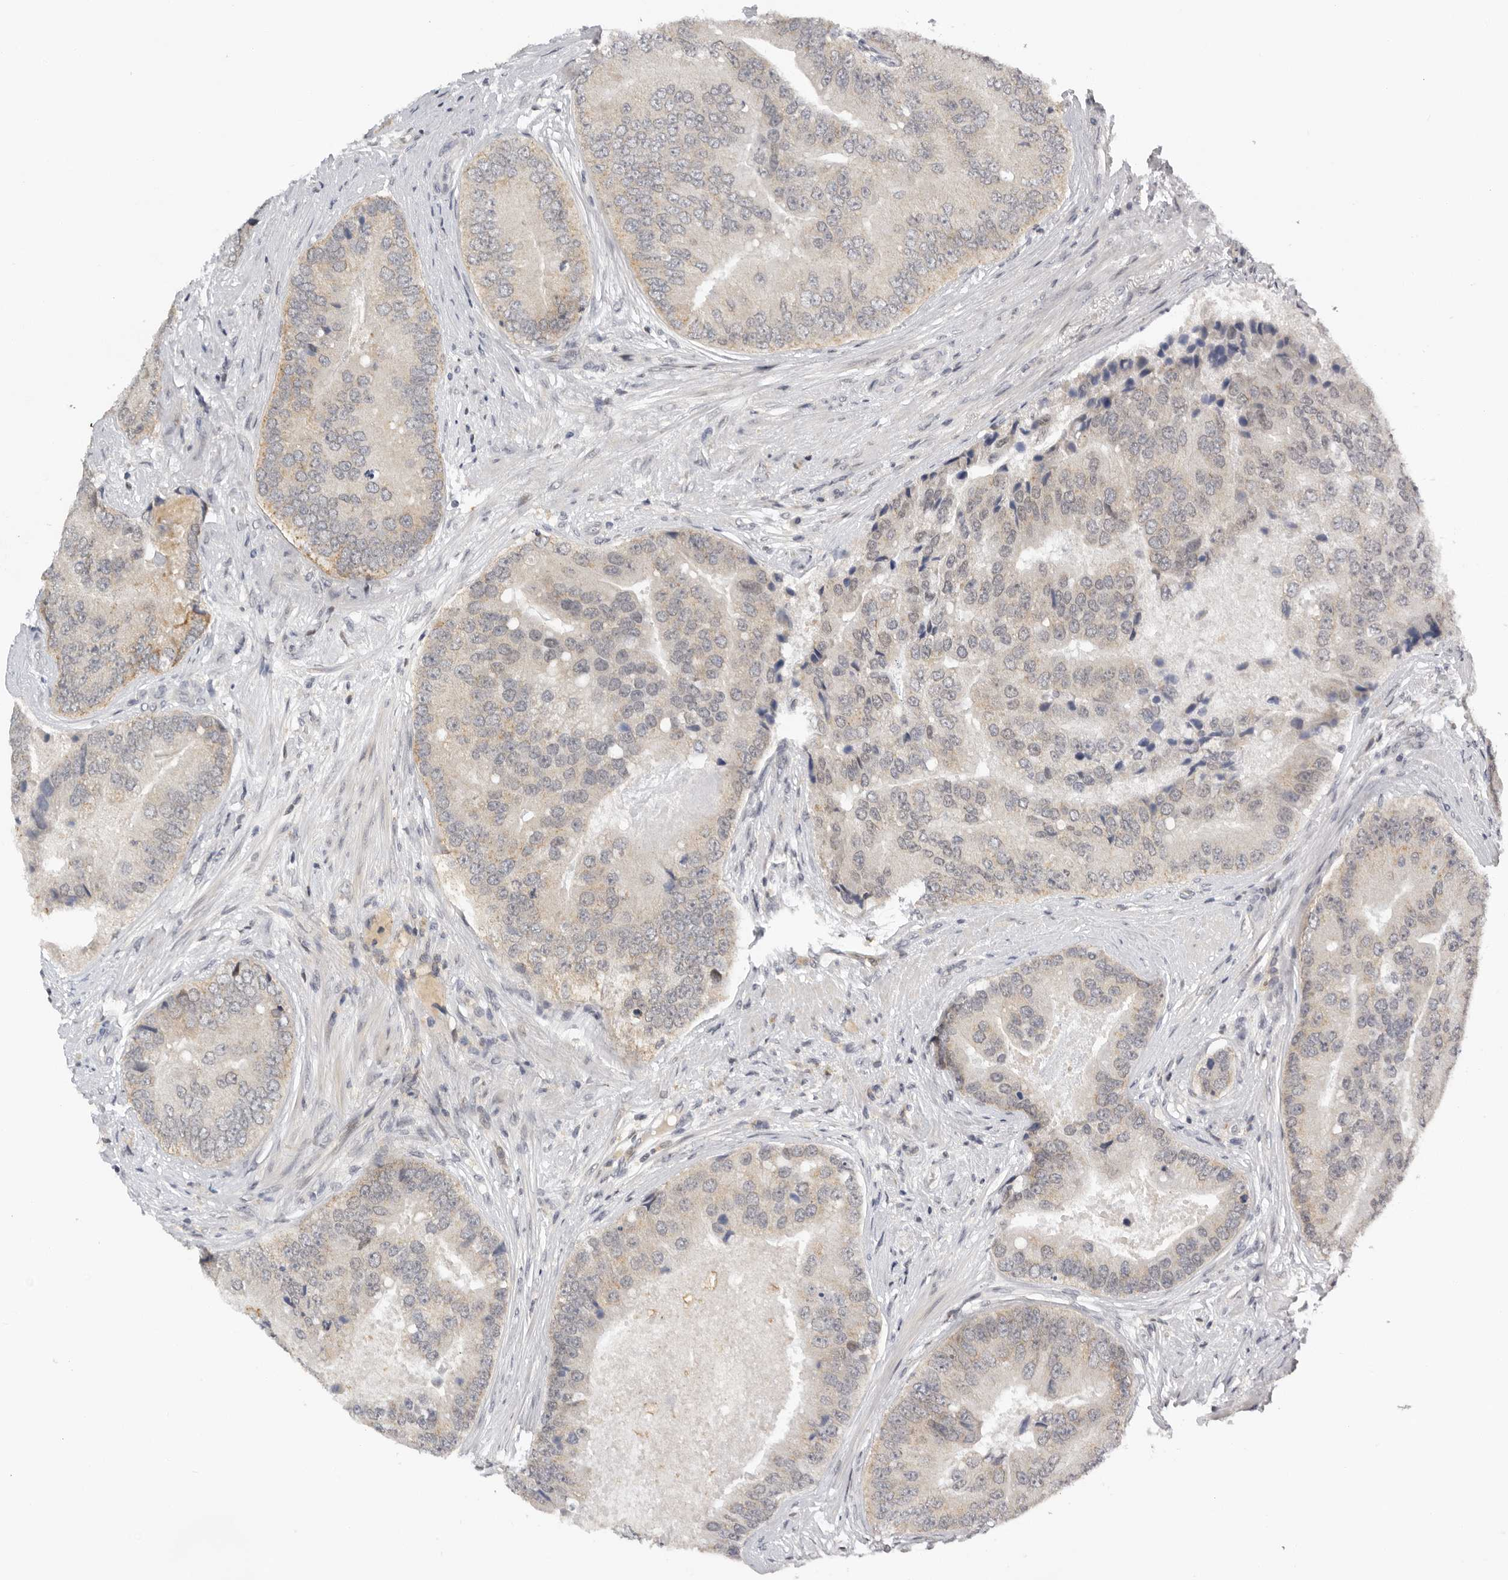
{"staining": {"intensity": "negative", "quantity": "none", "location": "none"}, "tissue": "prostate cancer", "cell_type": "Tumor cells", "image_type": "cancer", "snomed": [{"axis": "morphology", "description": "Adenocarcinoma, High grade"}, {"axis": "topography", "description": "Prostate"}], "caption": "IHC image of human prostate cancer (adenocarcinoma (high-grade)) stained for a protein (brown), which displays no expression in tumor cells.", "gene": "KIF2B", "patient": {"sex": "male", "age": 70}}